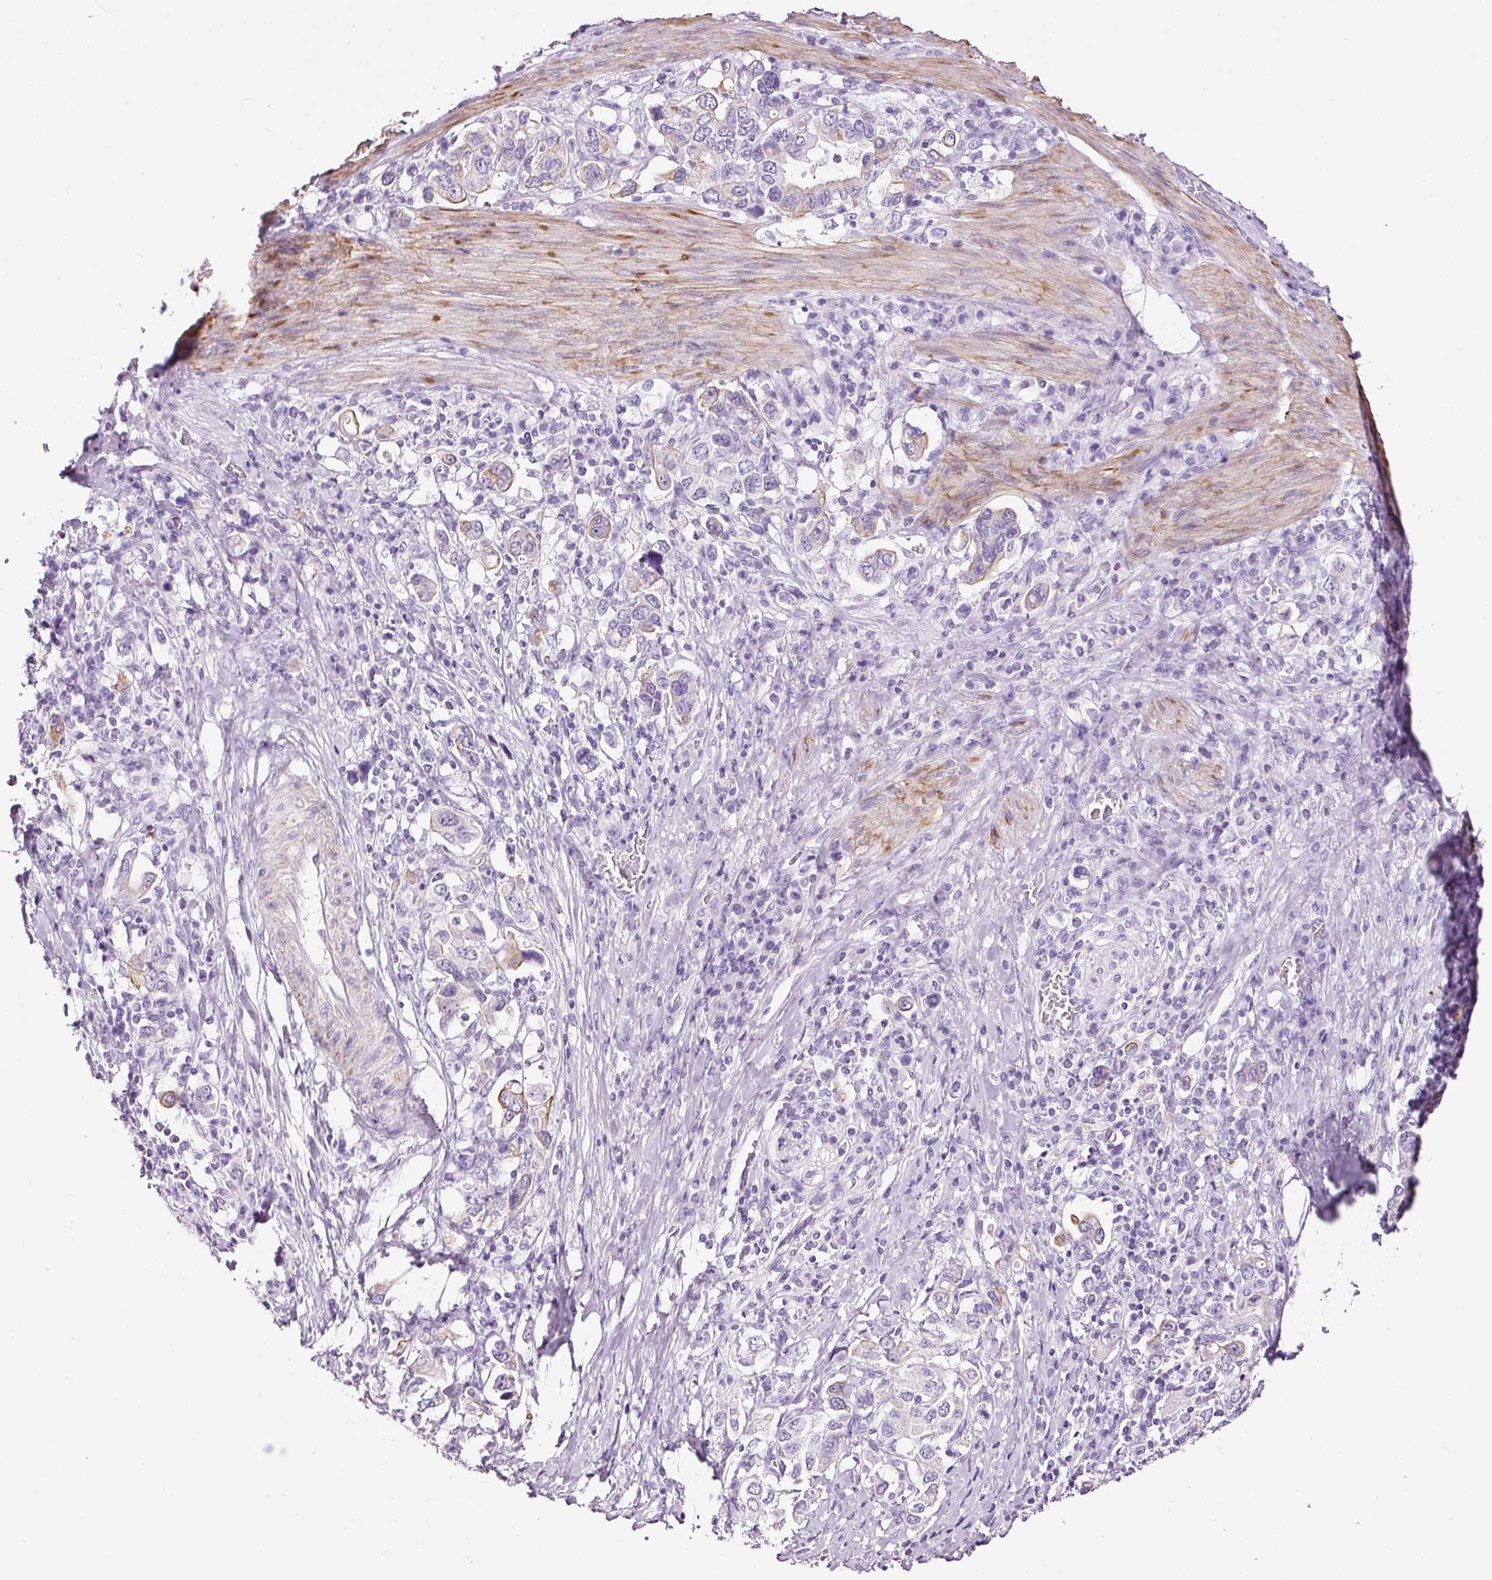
{"staining": {"intensity": "negative", "quantity": "none", "location": "none"}, "tissue": "stomach cancer", "cell_type": "Tumor cells", "image_type": "cancer", "snomed": [{"axis": "morphology", "description": "Adenocarcinoma, NOS"}, {"axis": "topography", "description": "Stomach, upper"}, {"axis": "topography", "description": "Stomach"}], "caption": "Tumor cells are negative for protein expression in human stomach cancer (adenocarcinoma). Brightfield microscopy of immunohistochemistry stained with DAB (brown) and hematoxylin (blue), captured at high magnification.", "gene": "RTF2", "patient": {"sex": "male", "age": 62}}